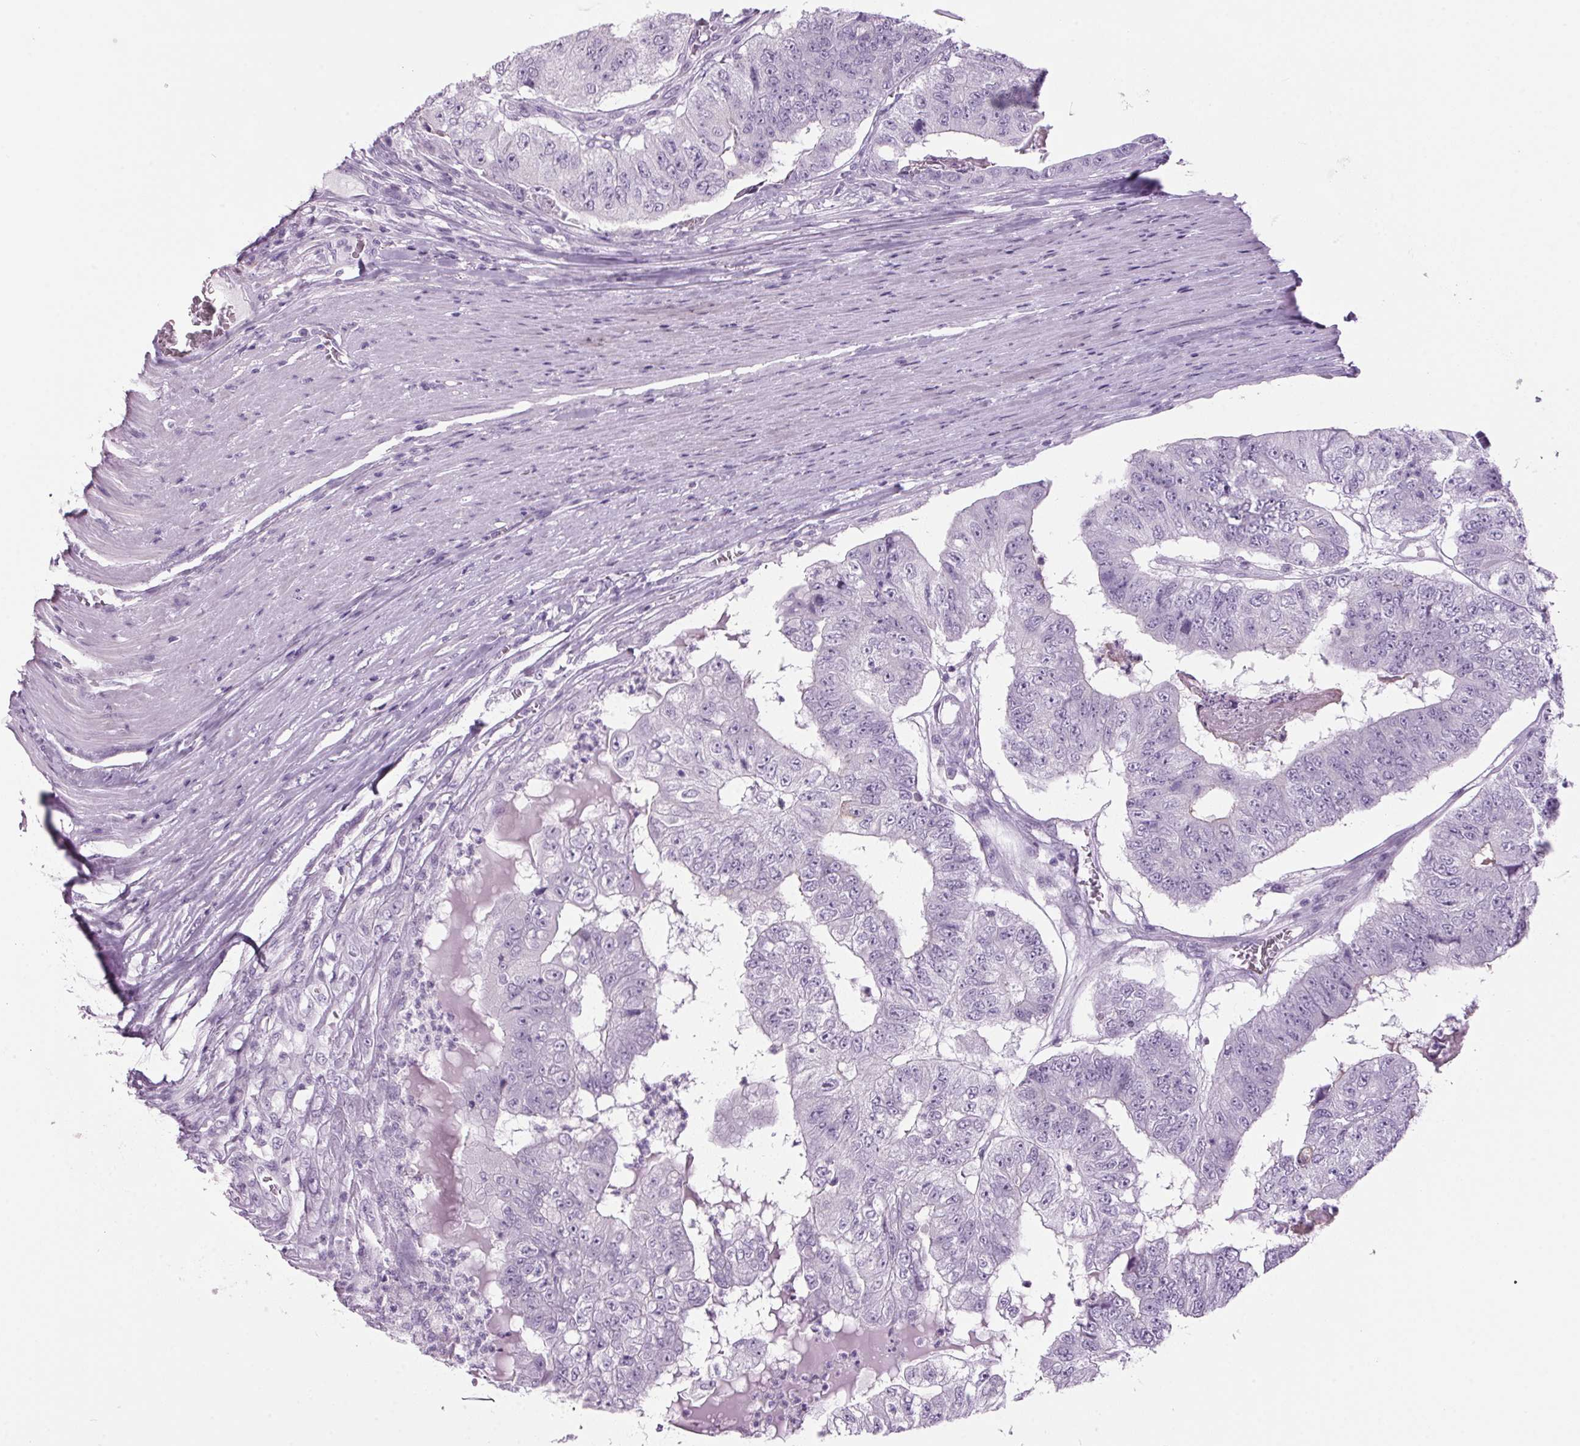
{"staining": {"intensity": "negative", "quantity": "none", "location": "none"}, "tissue": "colorectal cancer", "cell_type": "Tumor cells", "image_type": "cancer", "snomed": [{"axis": "morphology", "description": "Adenocarcinoma, NOS"}, {"axis": "topography", "description": "Colon"}], "caption": "Immunohistochemistry of human colorectal cancer displays no expression in tumor cells.", "gene": "PPP1R1A", "patient": {"sex": "female", "age": 67}}